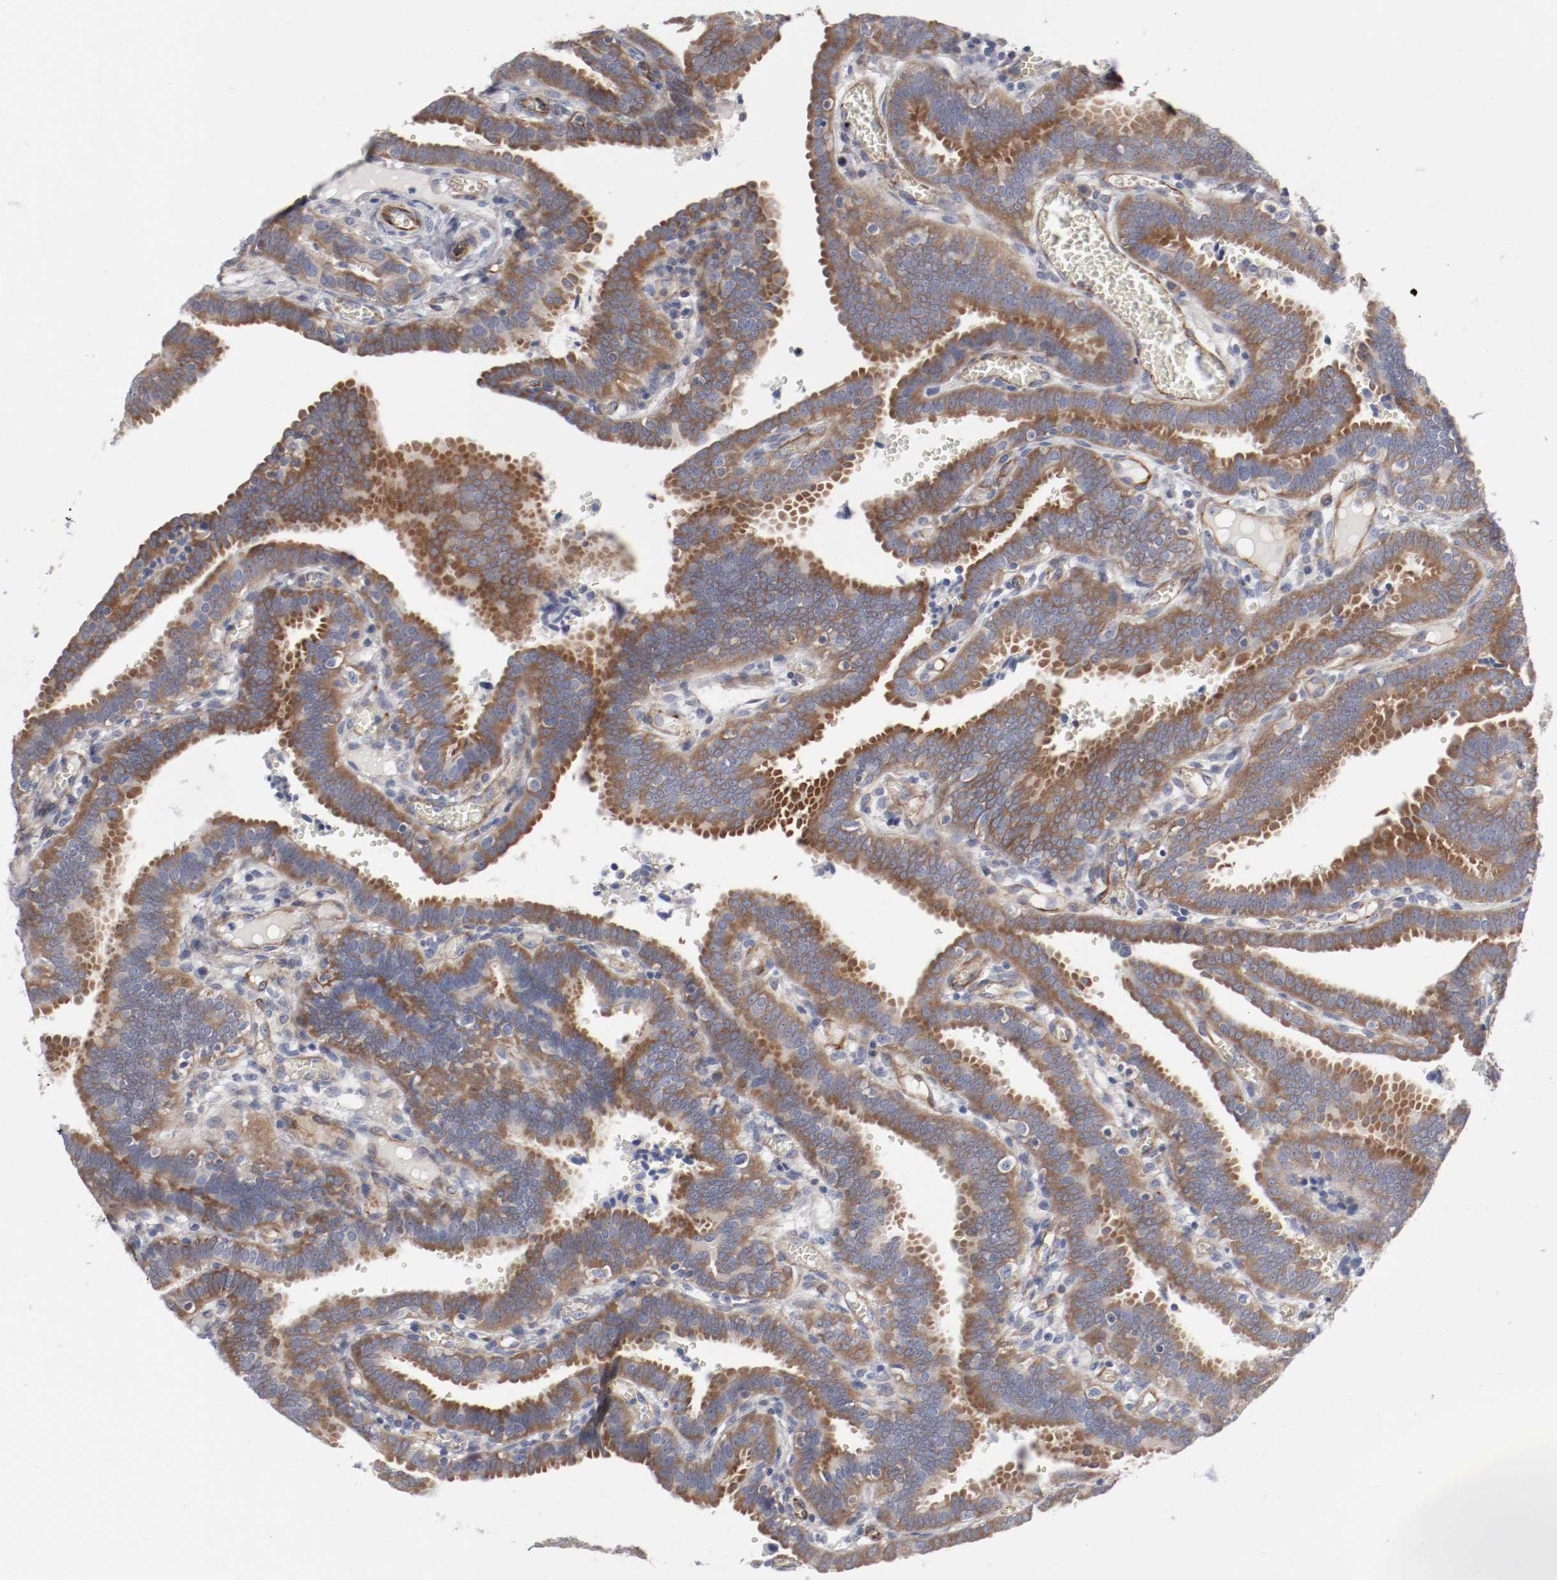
{"staining": {"intensity": "strong", "quantity": ">75%", "location": "cytoplasmic/membranous"}, "tissue": "fallopian tube", "cell_type": "Glandular cells", "image_type": "normal", "snomed": [{"axis": "morphology", "description": "Normal tissue, NOS"}, {"axis": "topography", "description": "Fallopian tube"}], "caption": "Immunohistochemistry micrograph of normal human fallopian tube stained for a protein (brown), which exhibits high levels of strong cytoplasmic/membranous staining in about >75% of glandular cells.", "gene": "GIT1", "patient": {"sex": "female", "age": 29}}